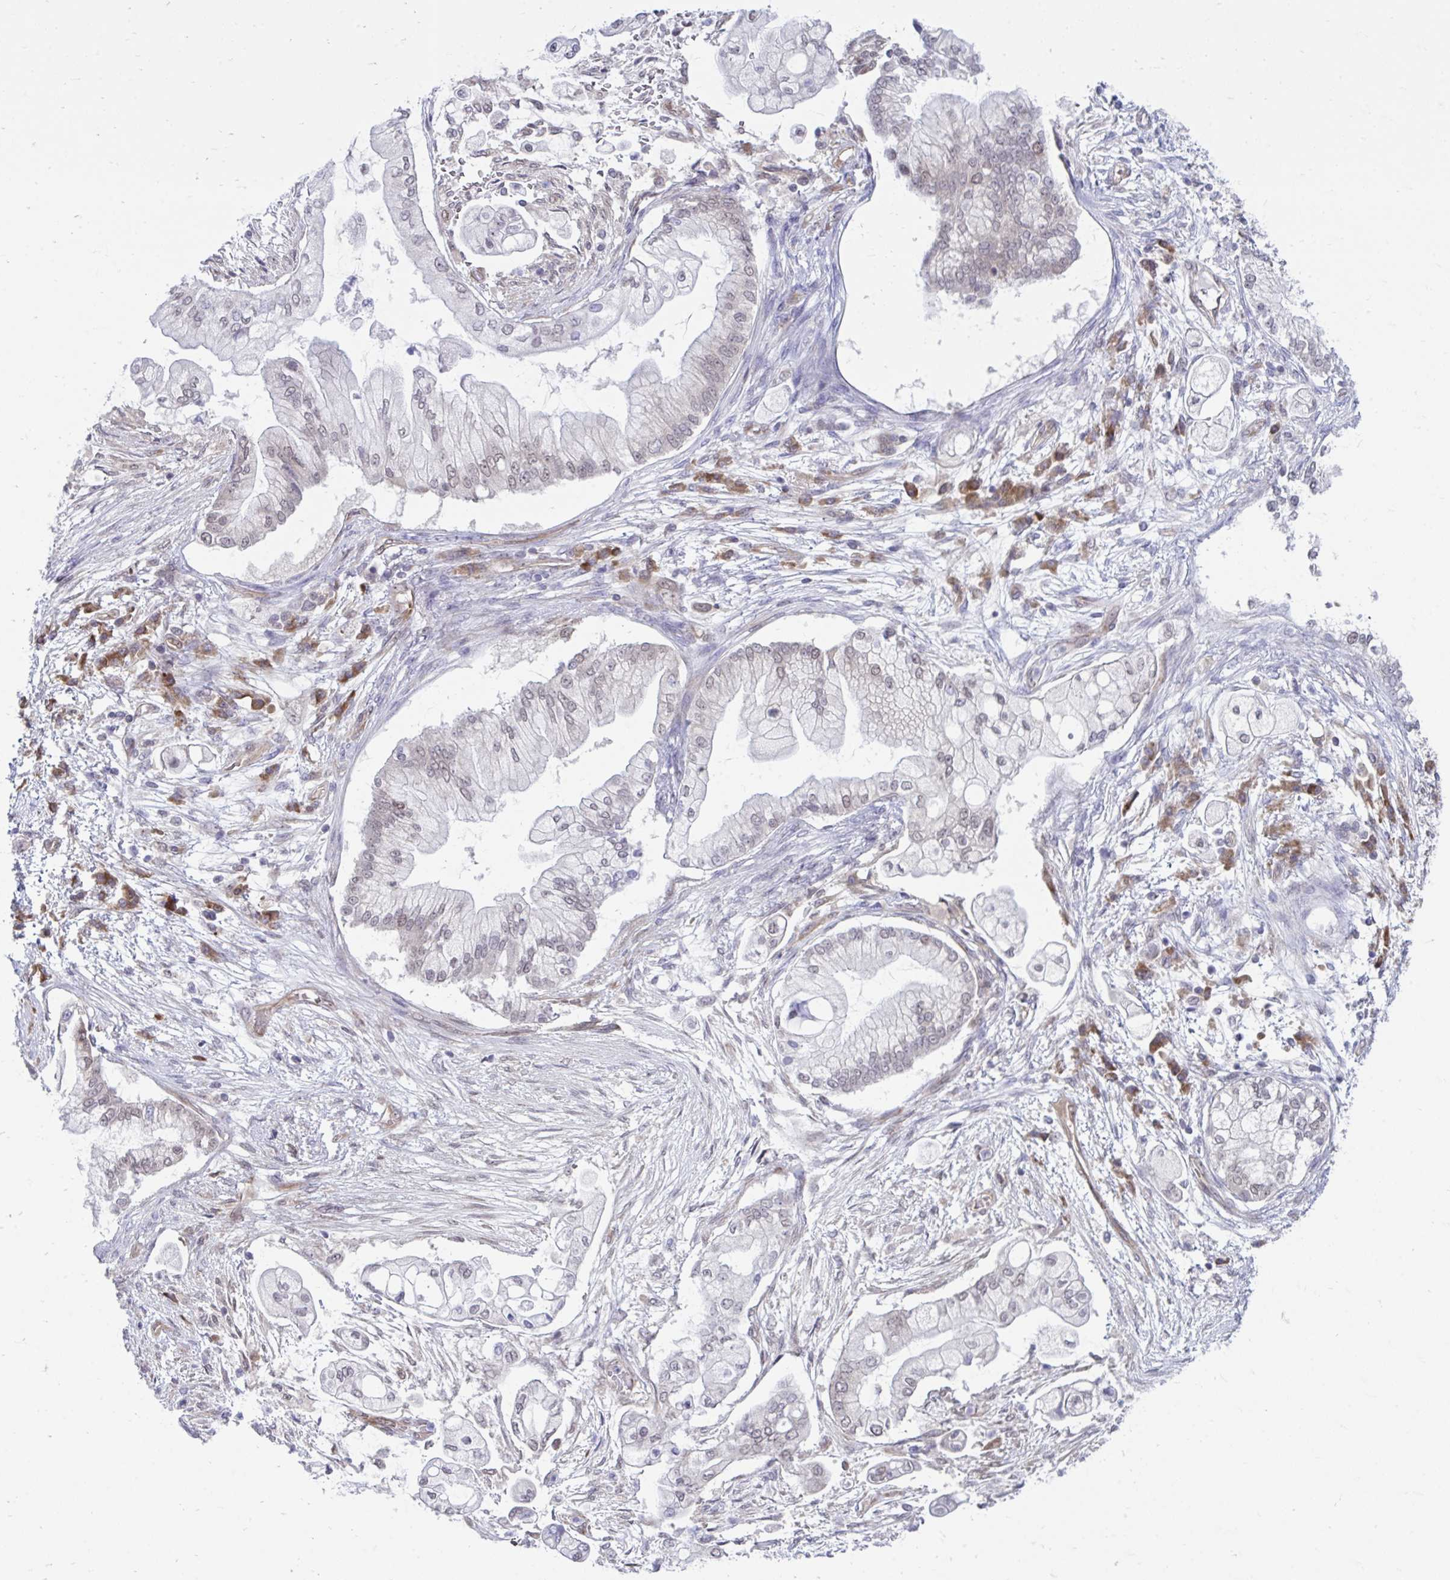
{"staining": {"intensity": "weak", "quantity": "<25%", "location": "nuclear"}, "tissue": "pancreatic cancer", "cell_type": "Tumor cells", "image_type": "cancer", "snomed": [{"axis": "morphology", "description": "Adenocarcinoma, NOS"}, {"axis": "topography", "description": "Pancreas"}], "caption": "Histopathology image shows no protein positivity in tumor cells of pancreatic cancer tissue. (Brightfield microscopy of DAB (3,3'-diaminobenzidine) immunohistochemistry at high magnification).", "gene": "SELENON", "patient": {"sex": "female", "age": 69}}